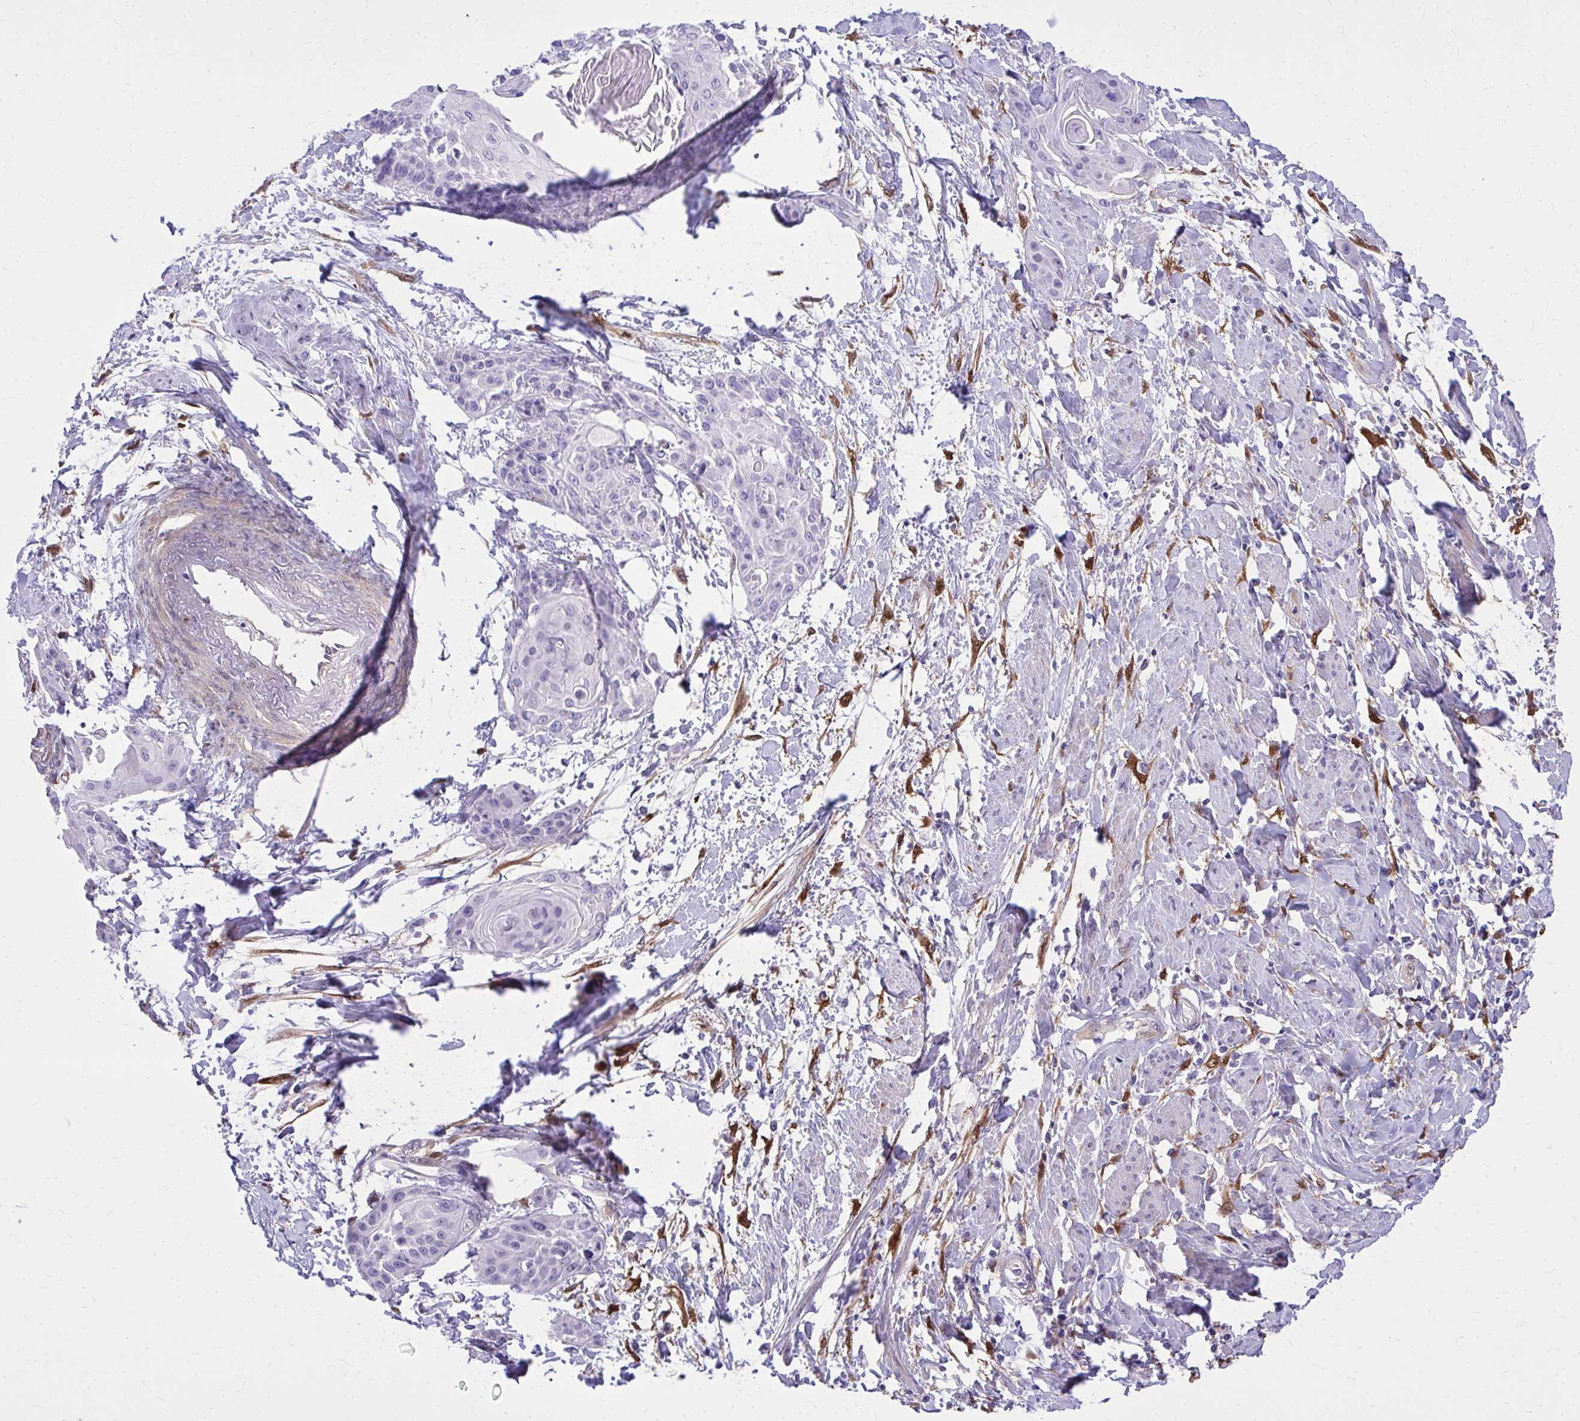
{"staining": {"intensity": "negative", "quantity": "none", "location": "none"}, "tissue": "cervical cancer", "cell_type": "Tumor cells", "image_type": "cancer", "snomed": [{"axis": "morphology", "description": "Squamous cell carcinoma, NOS"}, {"axis": "topography", "description": "Cervix"}], "caption": "The photomicrograph reveals no staining of tumor cells in cervical squamous cell carcinoma.", "gene": "NNMT", "patient": {"sex": "female", "age": 57}}